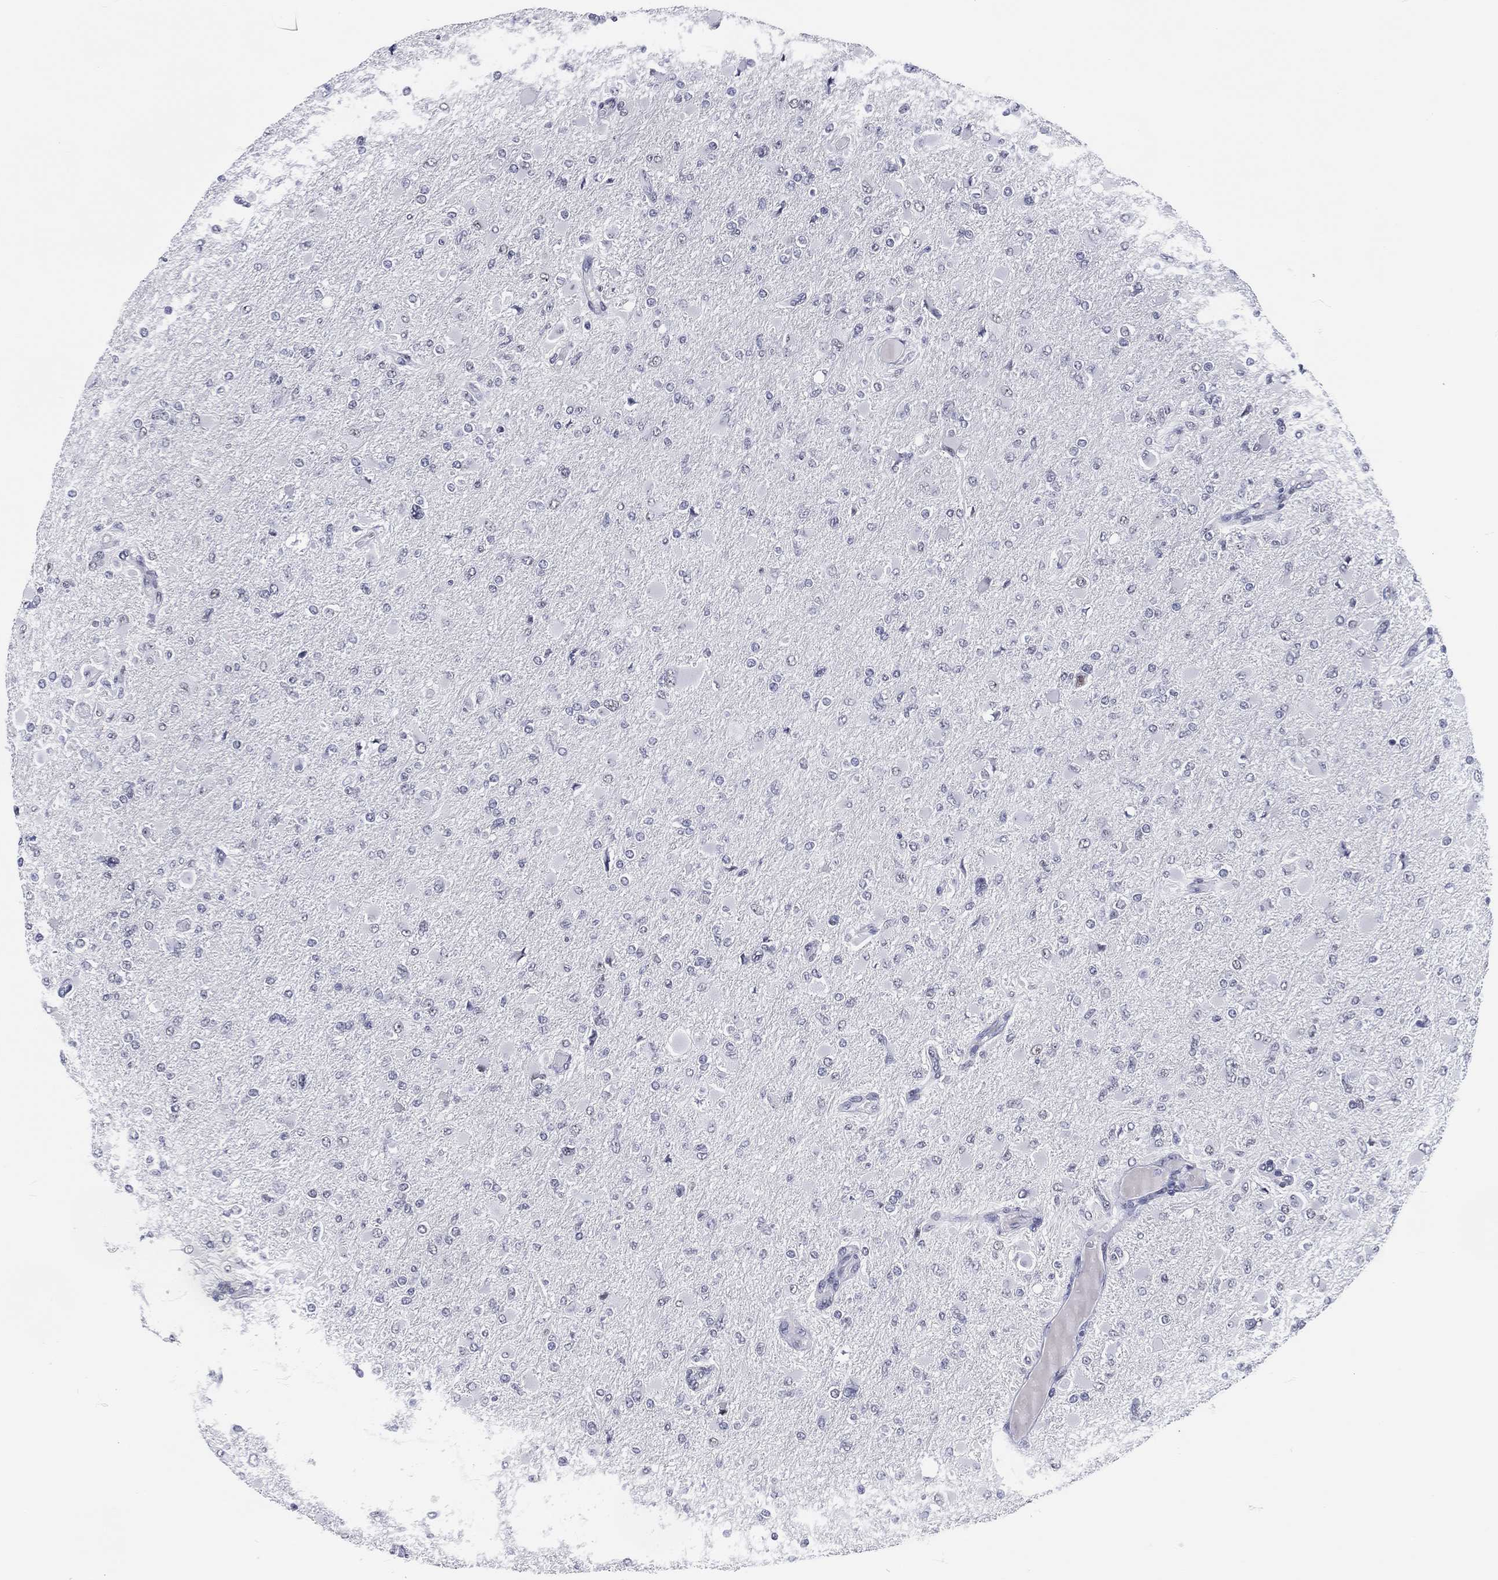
{"staining": {"intensity": "negative", "quantity": "none", "location": "none"}, "tissue": "glioma", "cell_type": "Tumor cells", "image_type": "cancer", "snomed": [{"axis": "morphology", "description": "Glioma, malignant, High grade"}, {"axis": "topography", "description": "Cerebral cortex"}], "caption": "A high-resolution micrograph shows immunohistochemistry staining of glioma, which displays no significant staining in tumor cells.", "gene": "MAPK8IP1", "patient": {"sex": "female", "age": 36}}